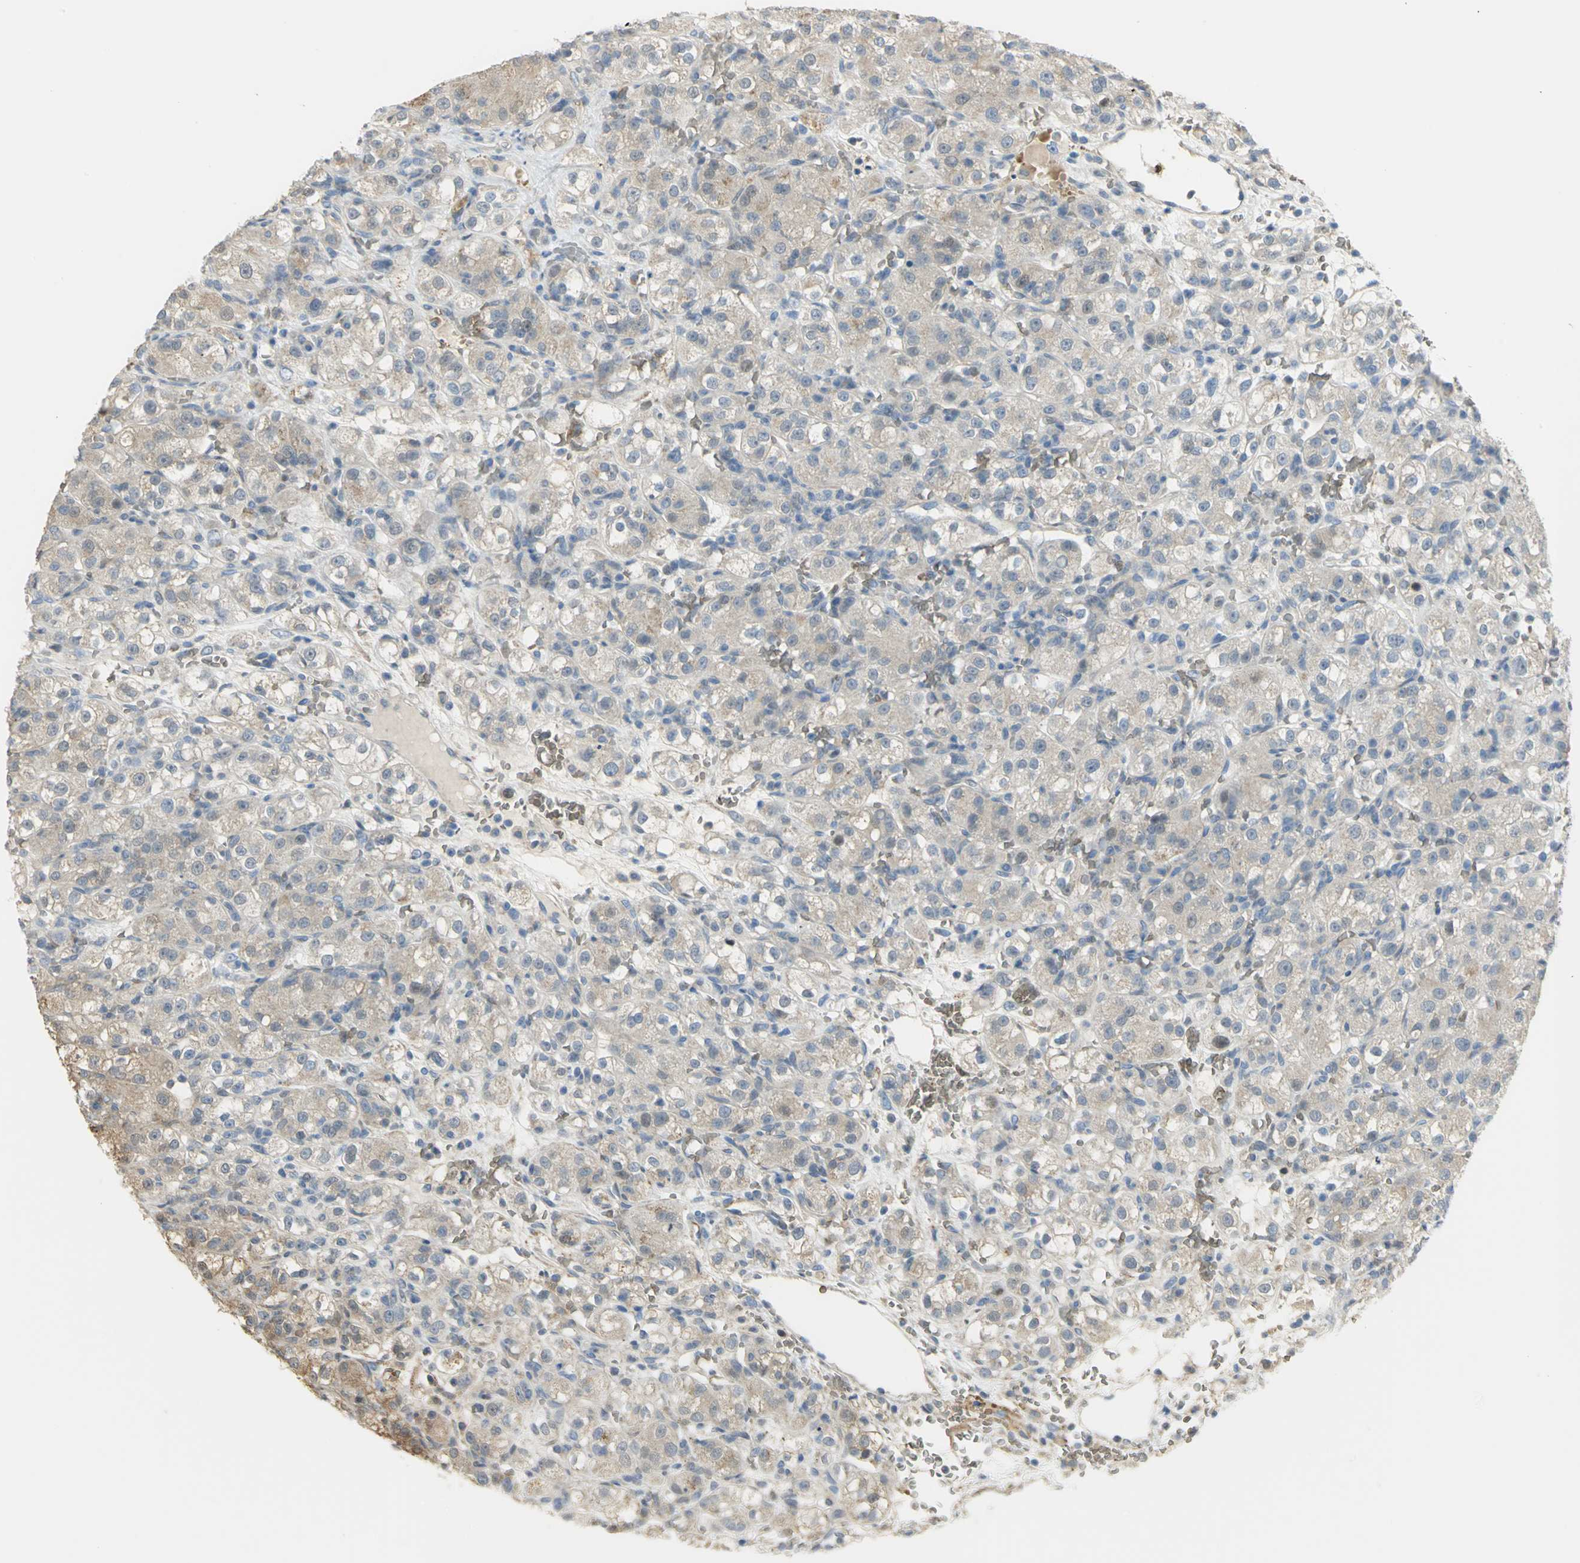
{"staining": {"intensity": "weak", "quantity": "<25%", "location": "nuclear"}, "tissue": "renal cancer", "cell_type": "Tumor cells", "image_type": "cancer", "snomed": [{"axis": "morphology", "description": "Normal tissue, NOS"}, {"axis": "morphology", "description": "Adenocarcinoma, NOS"}, {"axis": "topography", "description": "Kidney"}], "caption": "The histopathology image demonstrates no significant positivity in tumor cells of renal cancer (adenocarcinoma).", "gene": "ANK1", "patient": {"sex": "male", "age": 61}}